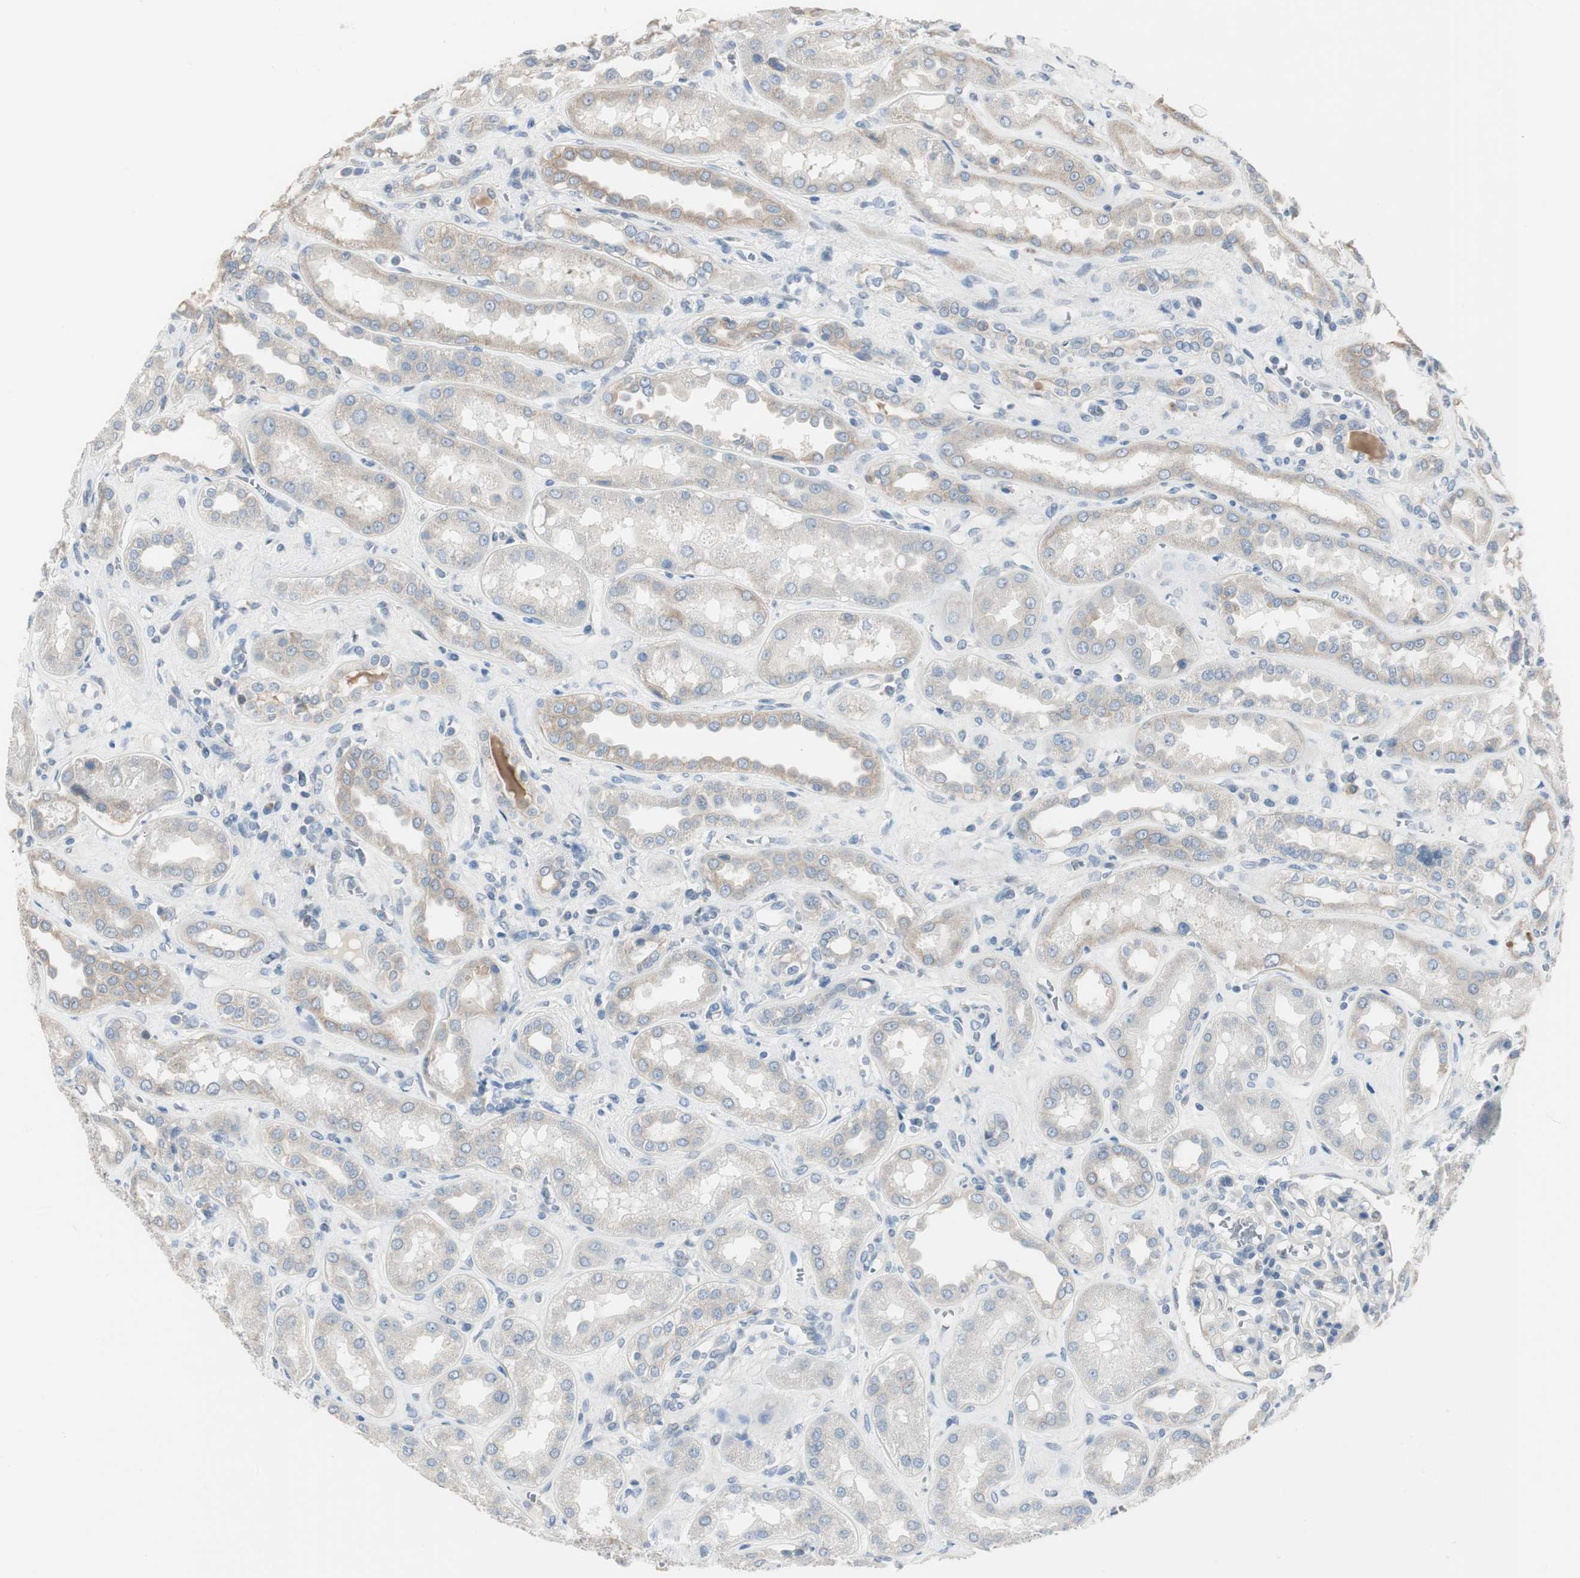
{"staining": {"intensity": "negative", "quantity": "none", "location": "none"}, "tissue": "kidney", "cell_type": "Cells in glomeruli", "image_type": "normal", "snomed": [{"axis": "morphology", "description": "Normal tissue, NOS"}, {"axis": "topography", "description": "Kidney"}], "caption": "A high-resolution image shows IHC staining of benign kidney, which shows no significant expression in cells in glomeruli.", "gene": "SPINK4", "patient": {"sex": "male", "age": 59}}